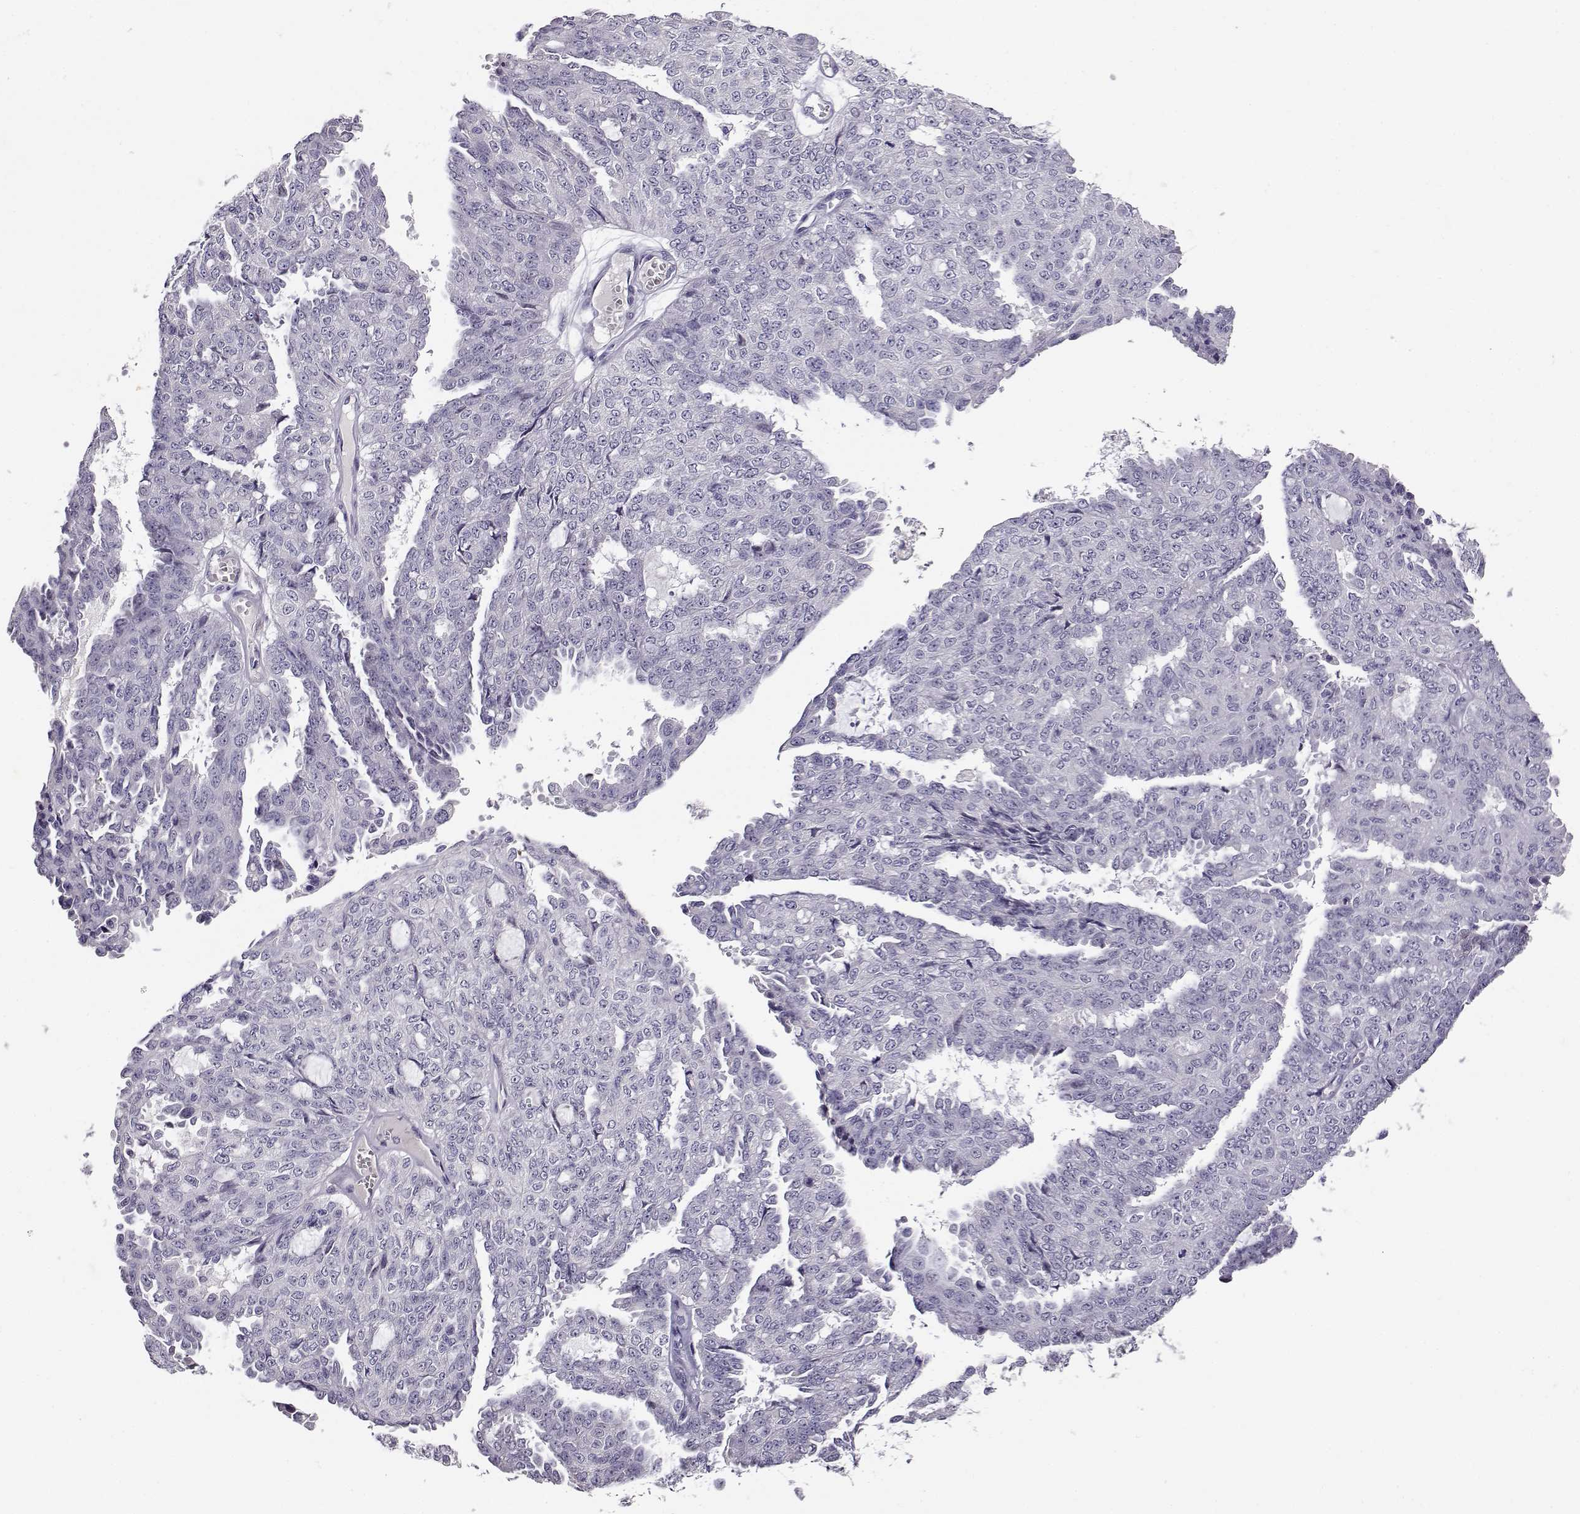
{"staining": {"intensity": "negative", "quantity": "none", "location": "none"}, "tissue": "ovarian cancer", "cell_type": "Tumor cells", "image_type": "cancer", "snomed": [{"axis": "morphology", "description": "Cystadenocarcinoma, serous, NOS"}, {"axis": "topography", "description": "Ovary"}], "caption": "DAB immunohistochemical staining of serous cystadenocarcinoma (ovarian) demonstrates no significant staining in tumor cells.", "gene": "RHOXF2", "patient": {"sex": "female", "age": 71}}